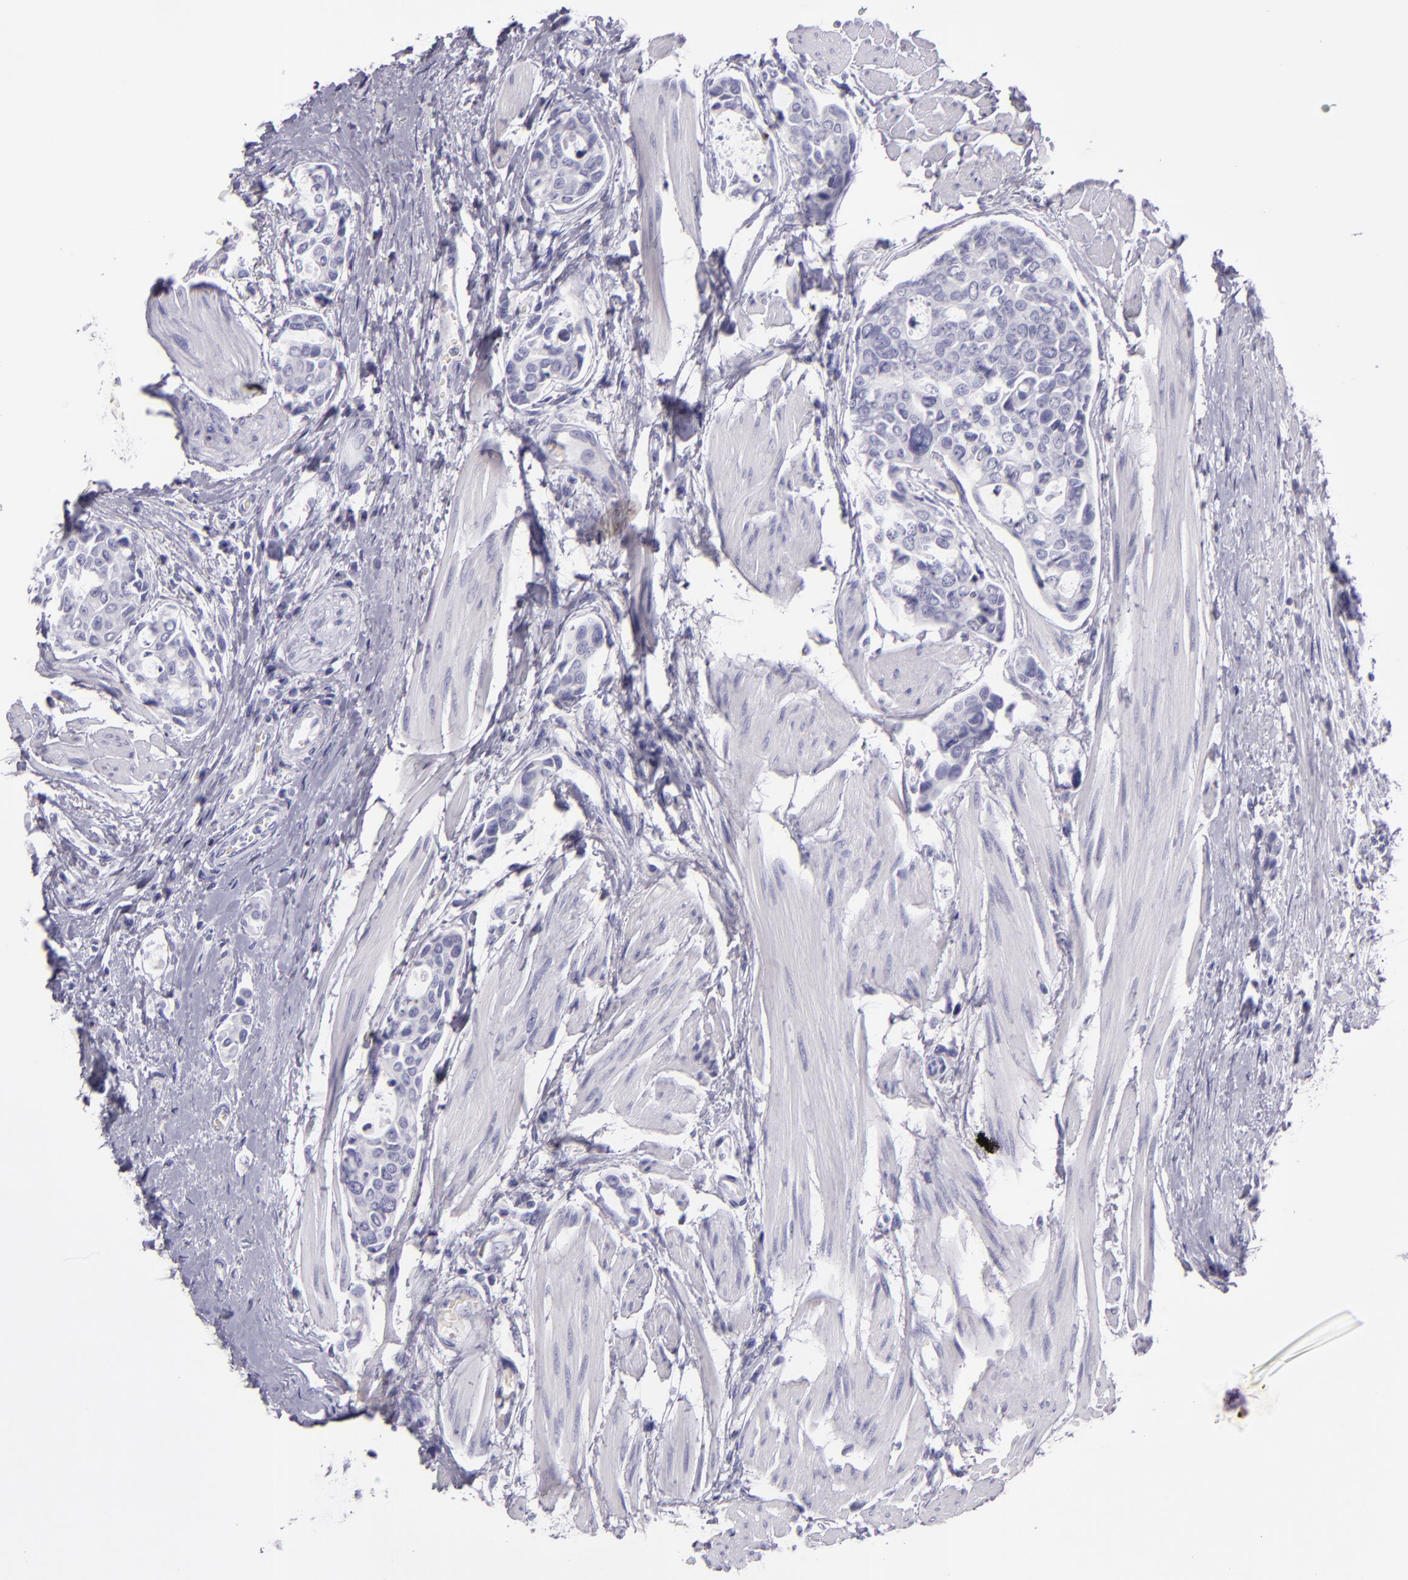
{"staining": {"intensity": "negative", "quantity": "none", "location": "none"}, "tissue": "urothelial cancer", "cell_type": "Tumor cells", "image_type": "cancer", "snomed": [{"axis": "morphology", "description": "Urothelial carcinoma, High grade"}, {"axis": "topography", "description": "Urinary bladder"}], "caption": "Tumor cells show no significant protein expression in urothelial carcinoma (high-grade).", "gene": "CR2", "patient": {"sex": "male", "age": 78}}